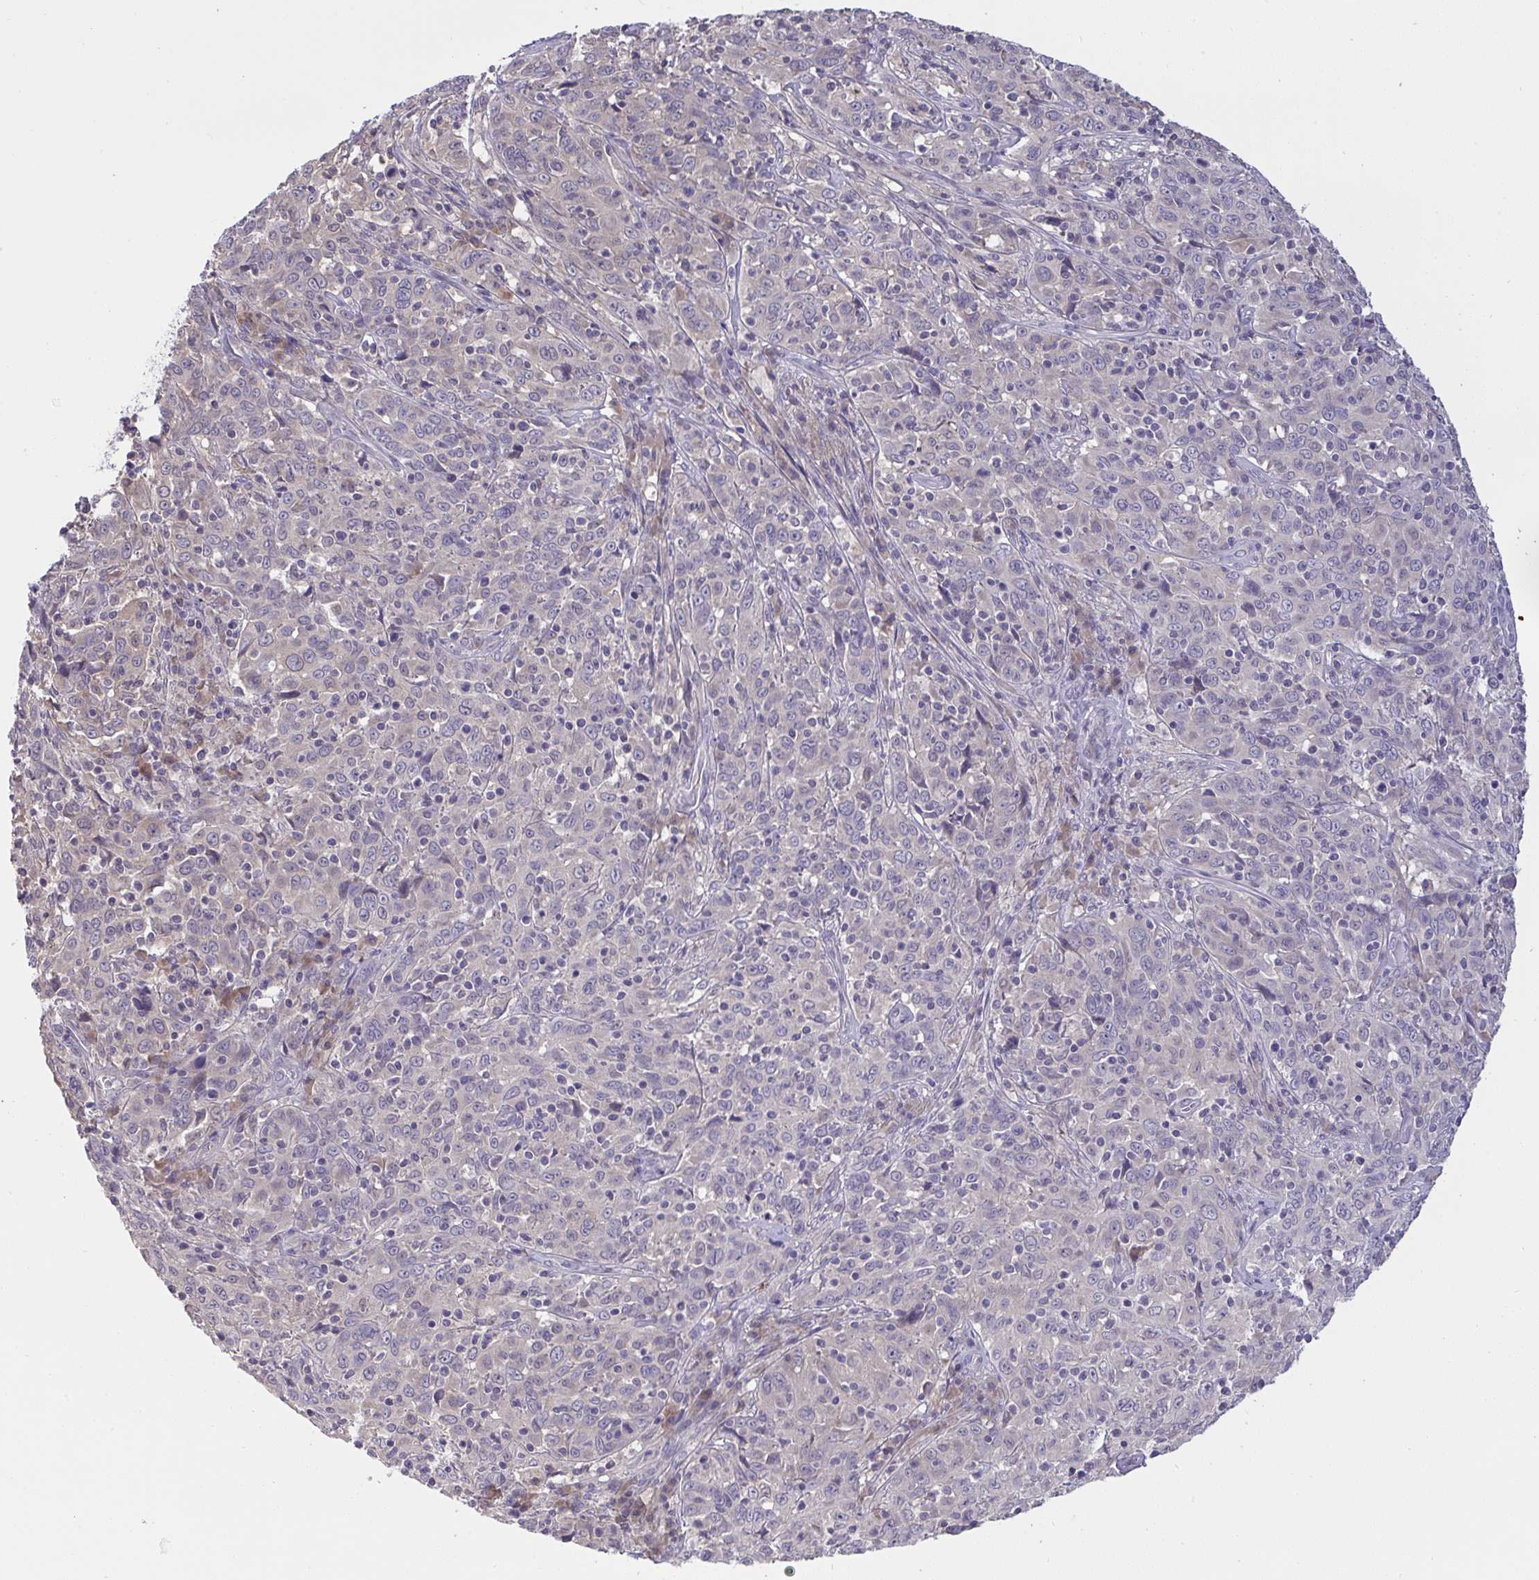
{"staining": {"intensity": "negative", "quantity": "none", "location": "none"}, "tissue": "cervical cancer", "cell_type": "Tumor cells", "image_type": "cancer", "snomed": [{"axis": "morphology", "description": "Squamous cell carcinoma, NOS"}, {"axis": "topography", "description": "Cervix"}], "caption": "Tumor cells show no significant protein staining in cervical cancer (squamous cell carcinoma).", "gene": "TMEM41A", "patient": {"sex": "female", "age": 46}}